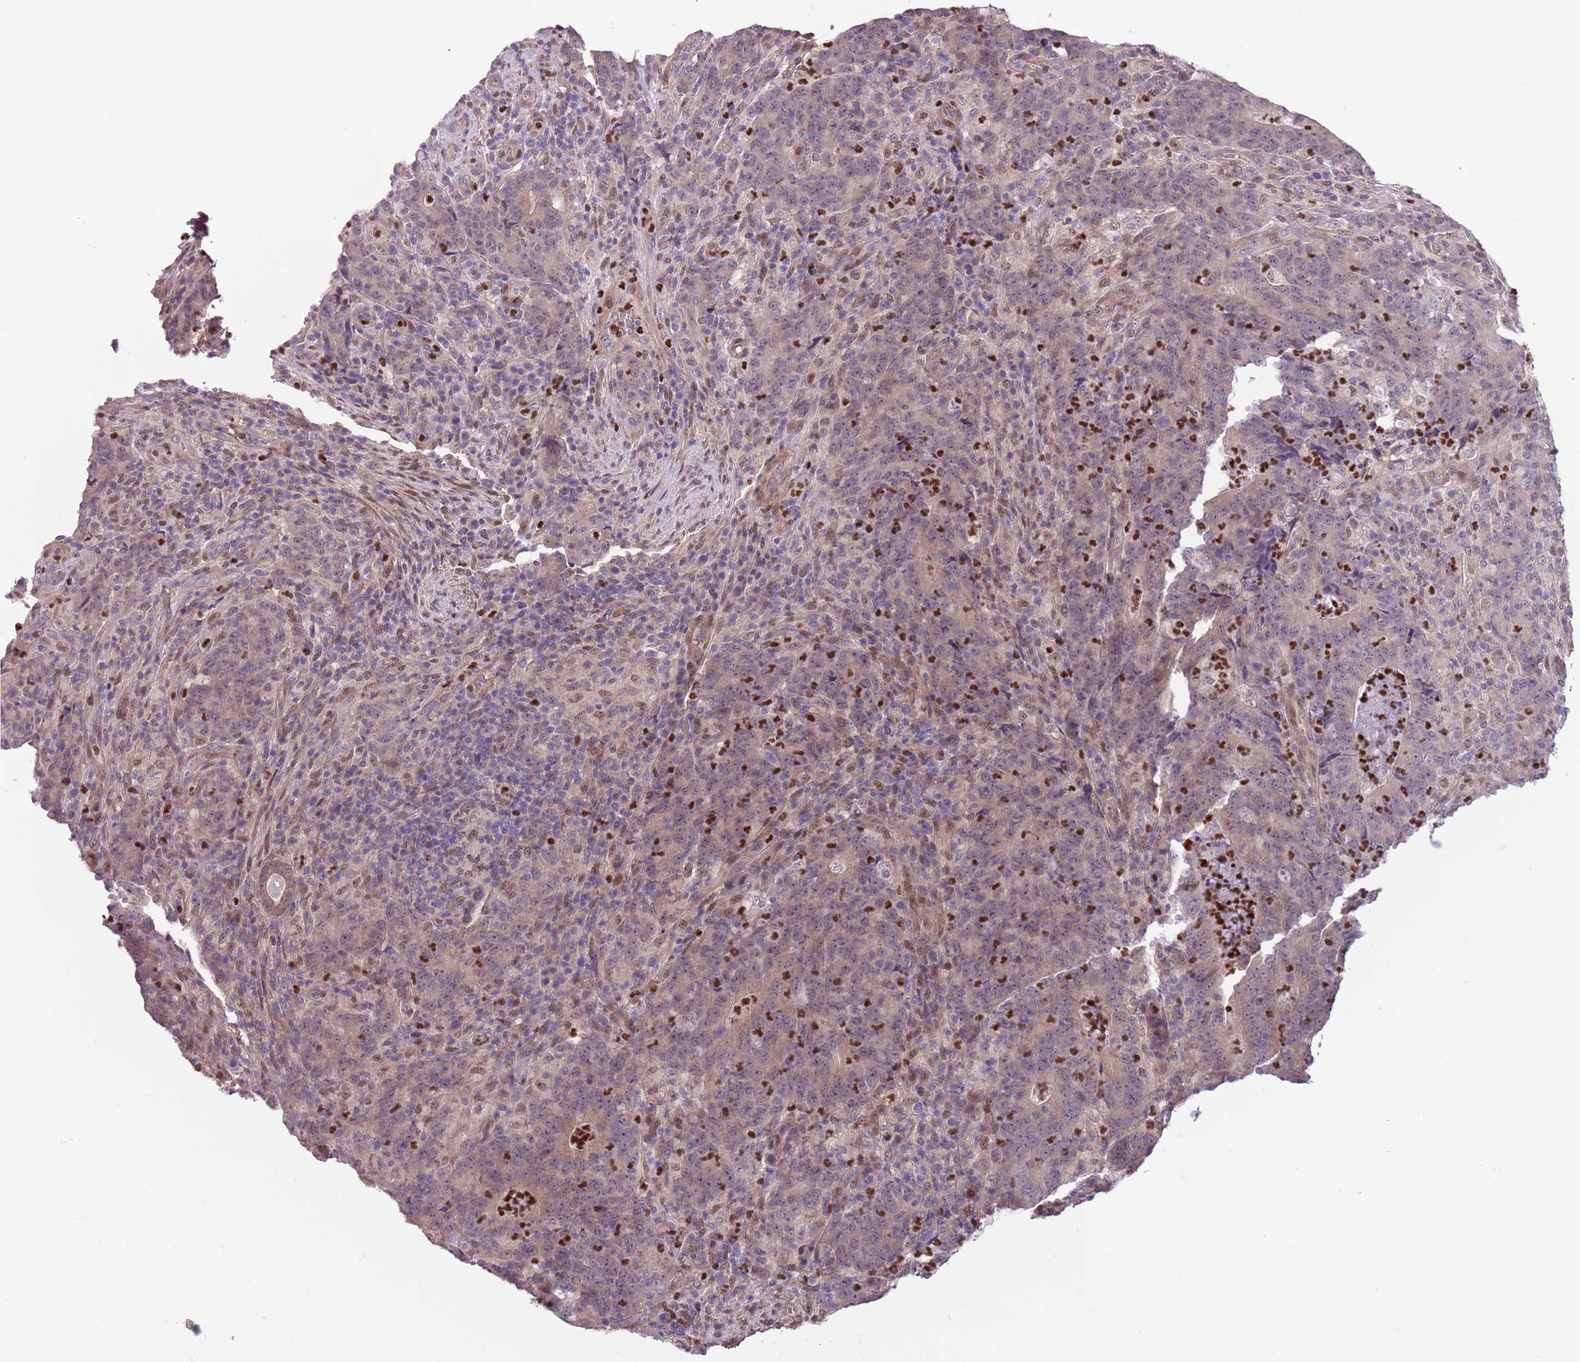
{"staining": {"intensity": "weak", "quantity": "<25%", "location": "cytoplasmic/membranous"}, "tissue": "colorectal cancer", "cell_type": "Tumor cells", "image_type": "cancer", "snomed": [{"axis": "morphology", "description": "Adenocarcinoma, NOS"}, {"axis": "topography", "description": "Colon"}], "caption": "Human colorectal cancer (adenocarcinoma) stained for a protein using immunohistochemistry exhibits no expression in tumor cells.", "gene": "ADCY7", "patient": {"sex": "female", "age": 75}}